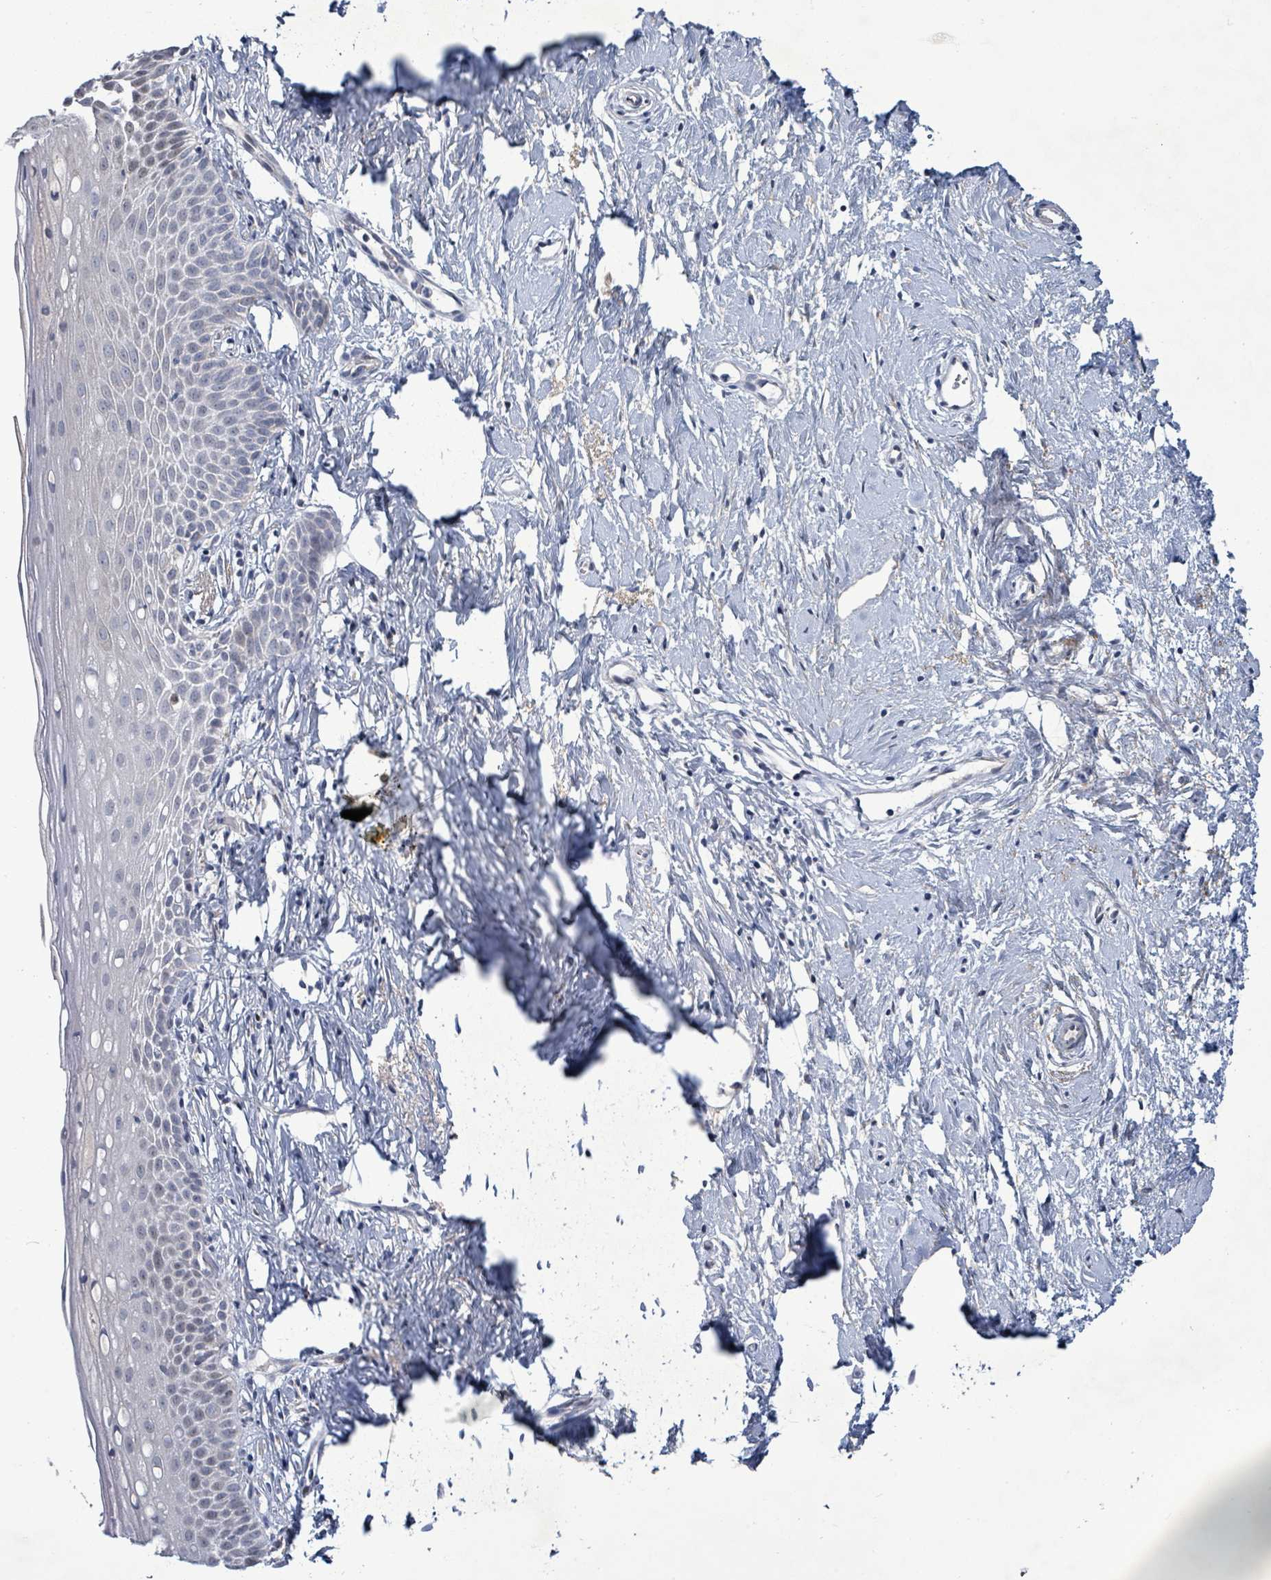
{"staining": {"intensity": "weak", "quantity": "25%-75%", "location": "cytoplasmic/membranous"}, "tissue": "cervix", "cell_type": "Glandular cells", "image_type": "normal", "snomed": [{"axis": "morphology", "description": "Normal tissue, NOS"}, {"axis": "topography", "description": "Cervix"}], "caption": "Immunohistochemical staining of benign human cervix displays low levels of weak cytoplasmic/membranous staining in about 25%-75% of glandular cells.", "gene": "ZFPM1", "patient": {"sex": "female", "age": 57}}